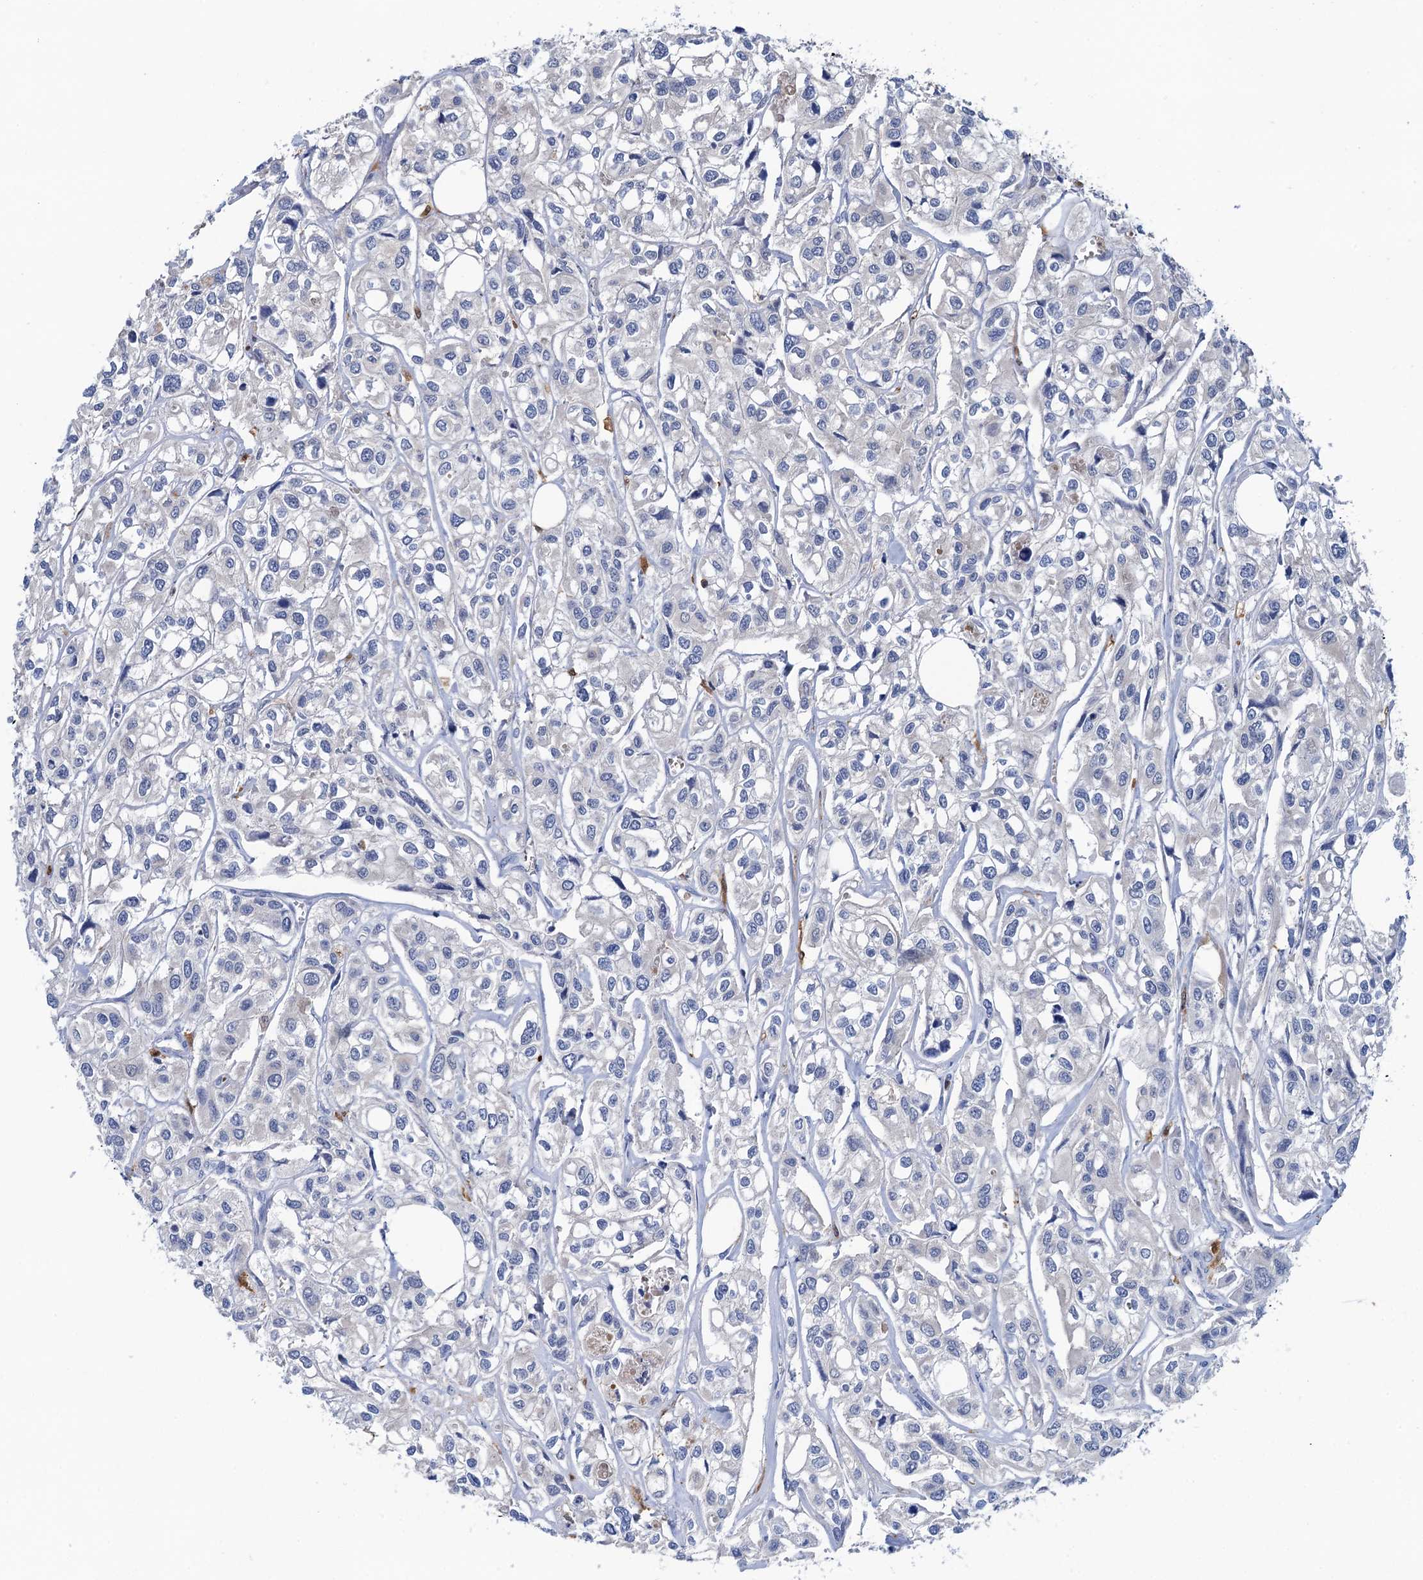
{"staining": {"intensity": "negative", "quantity": "none", "location": "none"}, "tissue": "urothelial cancer", "cell_type": "Tumor cells", "image_type": "cancer", "snomed": [{"axis": "morphology", "description": "Urothelial carcinoma, High grade"}, {"axis": "topography", "description": "Urinary bladder"}], "caption": "There is no significant expression in tumor cells of urothelial cancer.", "gene": "FAH", "patient": {"sex": "male", "age": 67}}